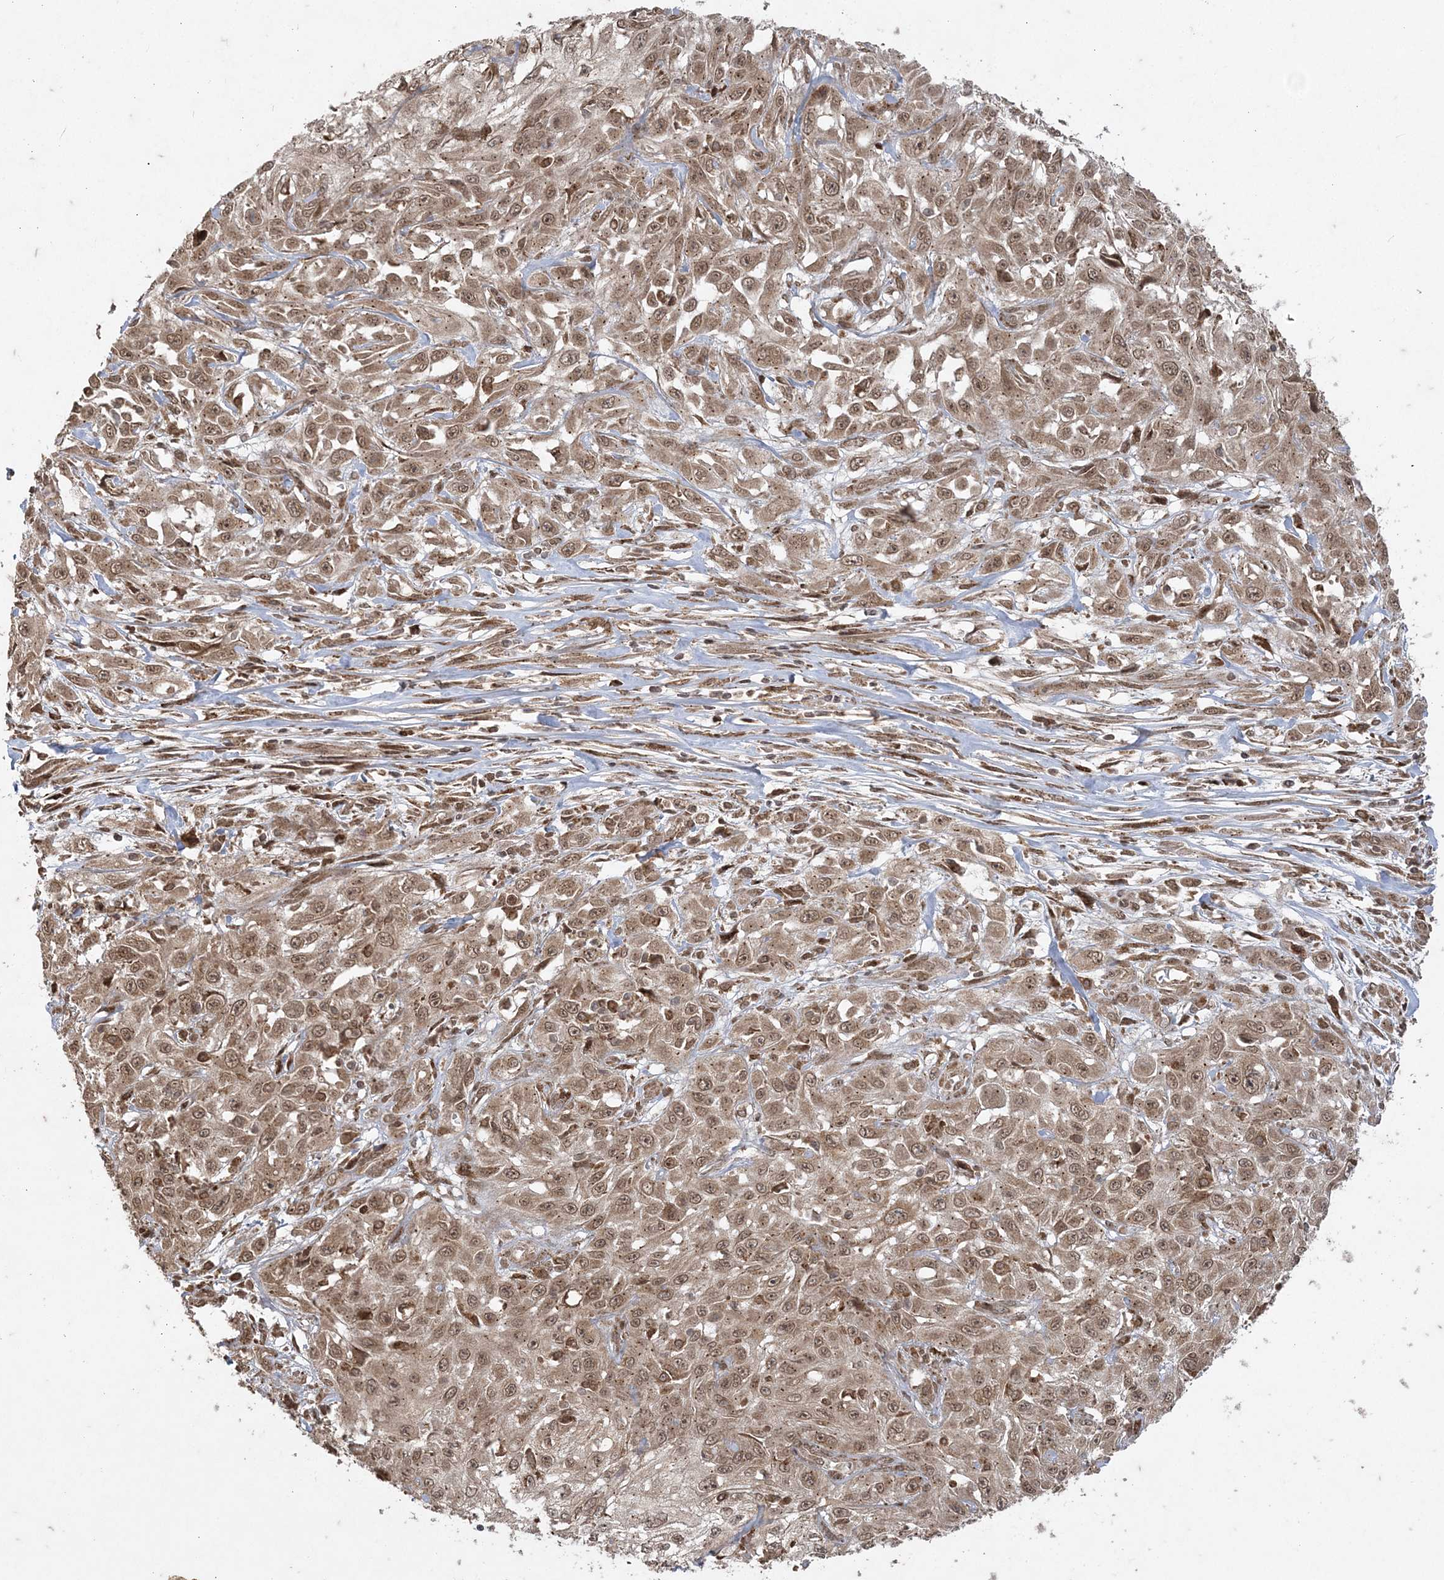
{"staining": {"intensity": "moderate", "quantity": ">75%", "location": "cytoplasmic/membranous,nuclear"}, "tissue": "skin cancer", "cell_type": "Tumor cells", "image_type": "cancer", "snomed": [{"axis": "morphology", "description": "Squamous cell carcinoma, NOS"}, {"axis": "morphology", "description": "Squamous cell carcinoma, metastatic, NOS"}, {"axis": "topography", "description": "Skin"}, {"axis": "topography", "description": "Lymph node"}], "caption": "Tumor cells display medium levels of moderate cytoplasmic/membranous and nuclear positivity in about >75% of cells in human skin cancer. (DAB = brown stain, brightfield microscopy at high magnification).", "gene": "RRAS", "patient": {"sex": "male", "age": 75}}